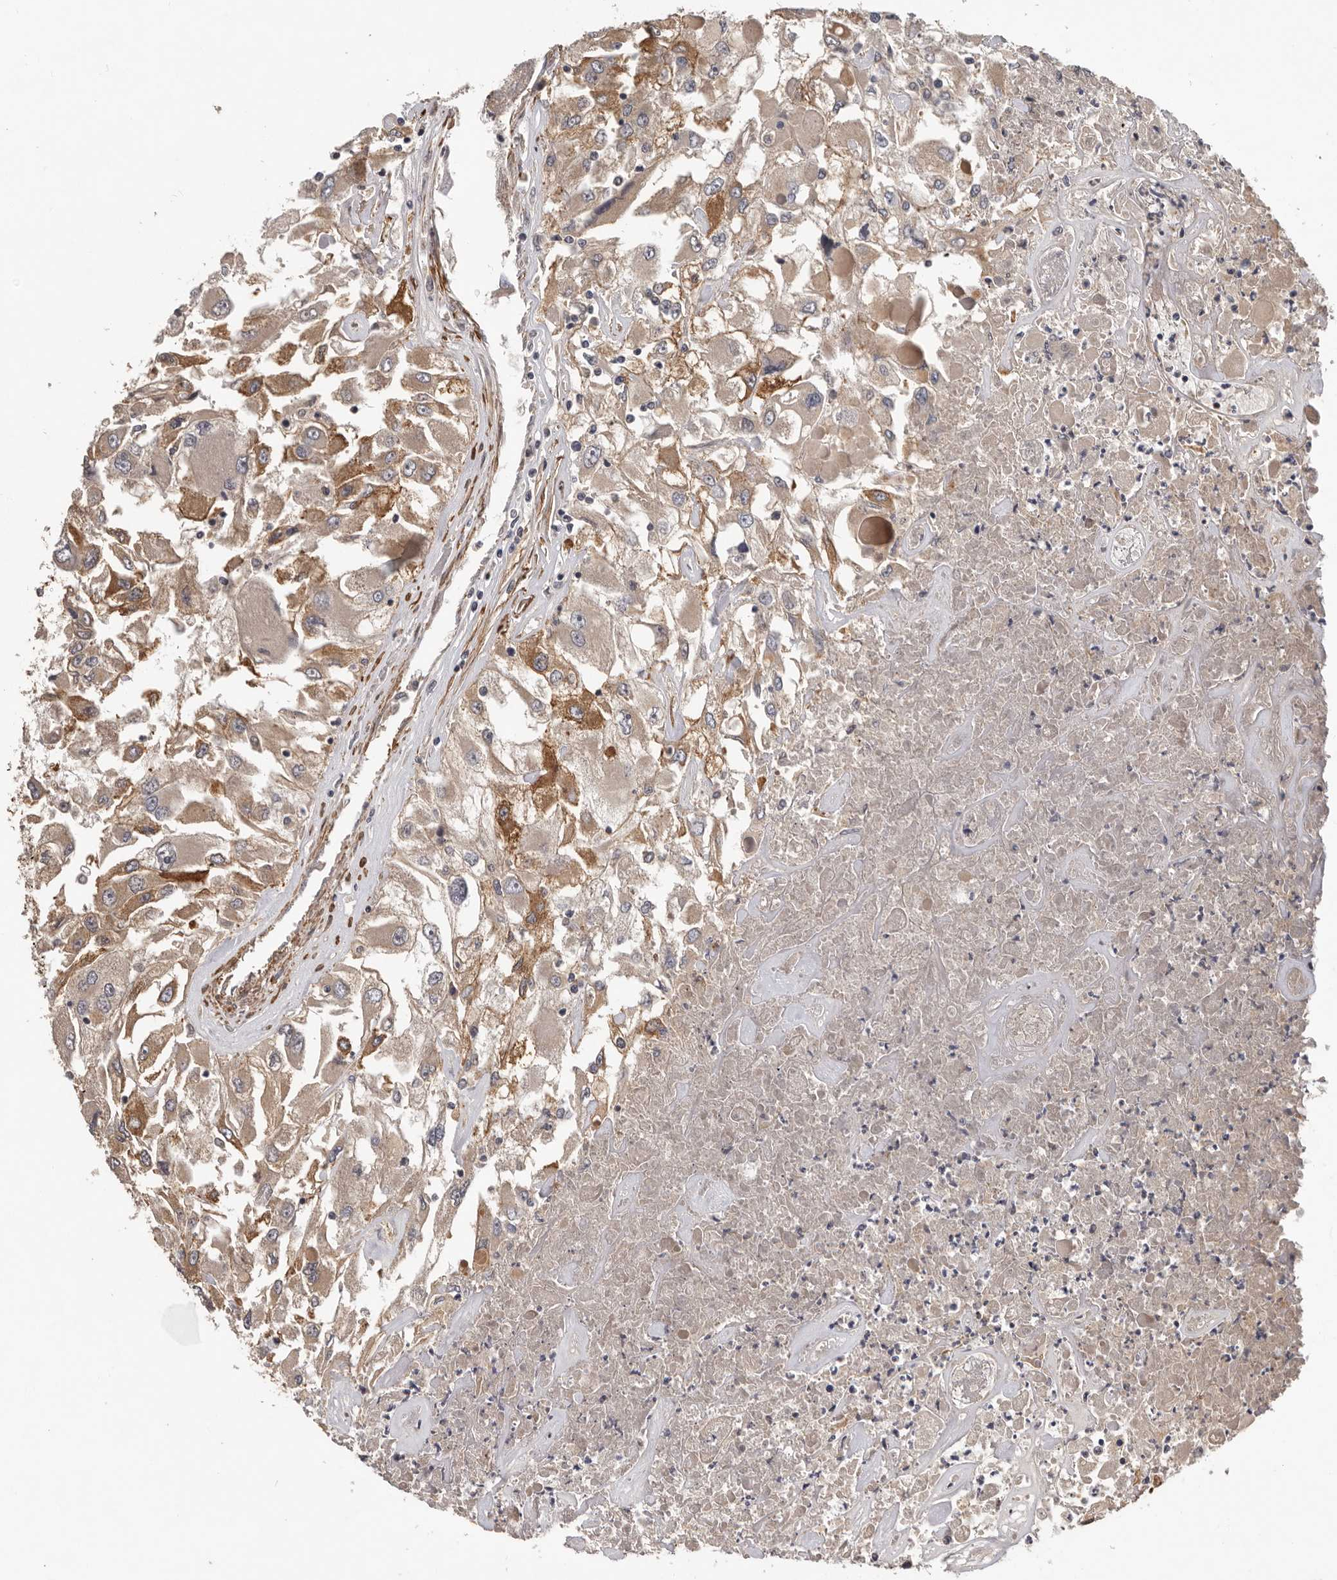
{"staining": {"intensity": "moderate", "quantity": ">75%", "location": "cytoplasmic/membranous"}, "tissue": "renal cancer", "cell_type": "Tumor cells", "image_type": "cancer", "snomed": [{"axis": "morphology", "description": "Adenocarcinoma, NOS"}, {"axis": "topography", "description": "Kidney"}], "caption": "The immunohistochemical stain shows moderate cytoplasmic/membranous staining in tumor cells of renal adenocarcinoma tissue.", "gene": "RNF157", "patient": {"sex": "female", "age": 52}}